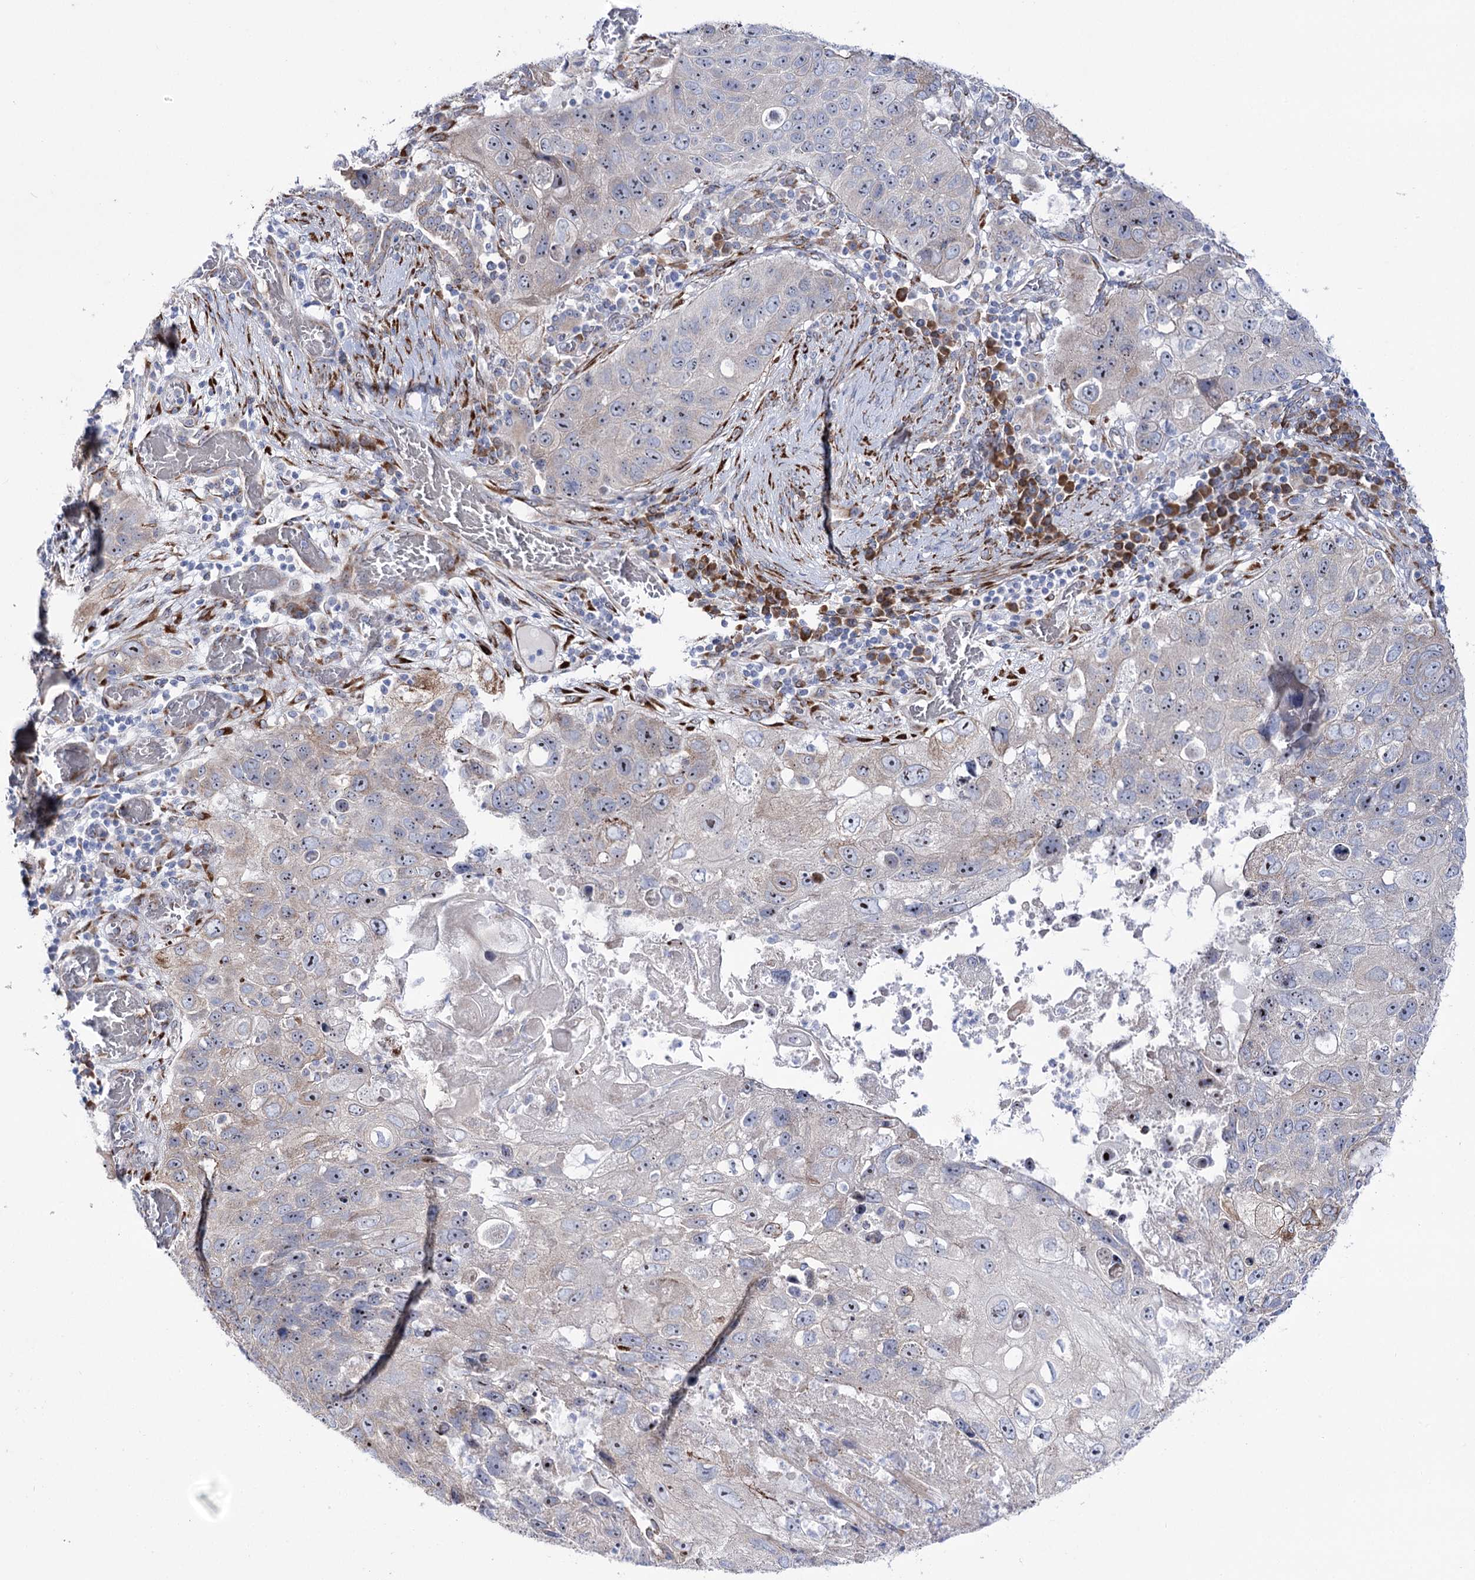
{"staining": {"intensity": "negative", "quantity": "none", "location": "none"}, "tissue": "lung cancer", "cell_type": "Tumor cells", "image_type": "cancer", "snomed": [{"axis": "morphology", "description": "Squamous cell carcinoma, NOS"}, {"axis": "topography", "description": "Lung"}], "caption": "Histopathology image shows no significant protein staining in tumor cells of lung cancer.", "gene": "METTL5", "patient": {"sex": "male", "age": 61}}